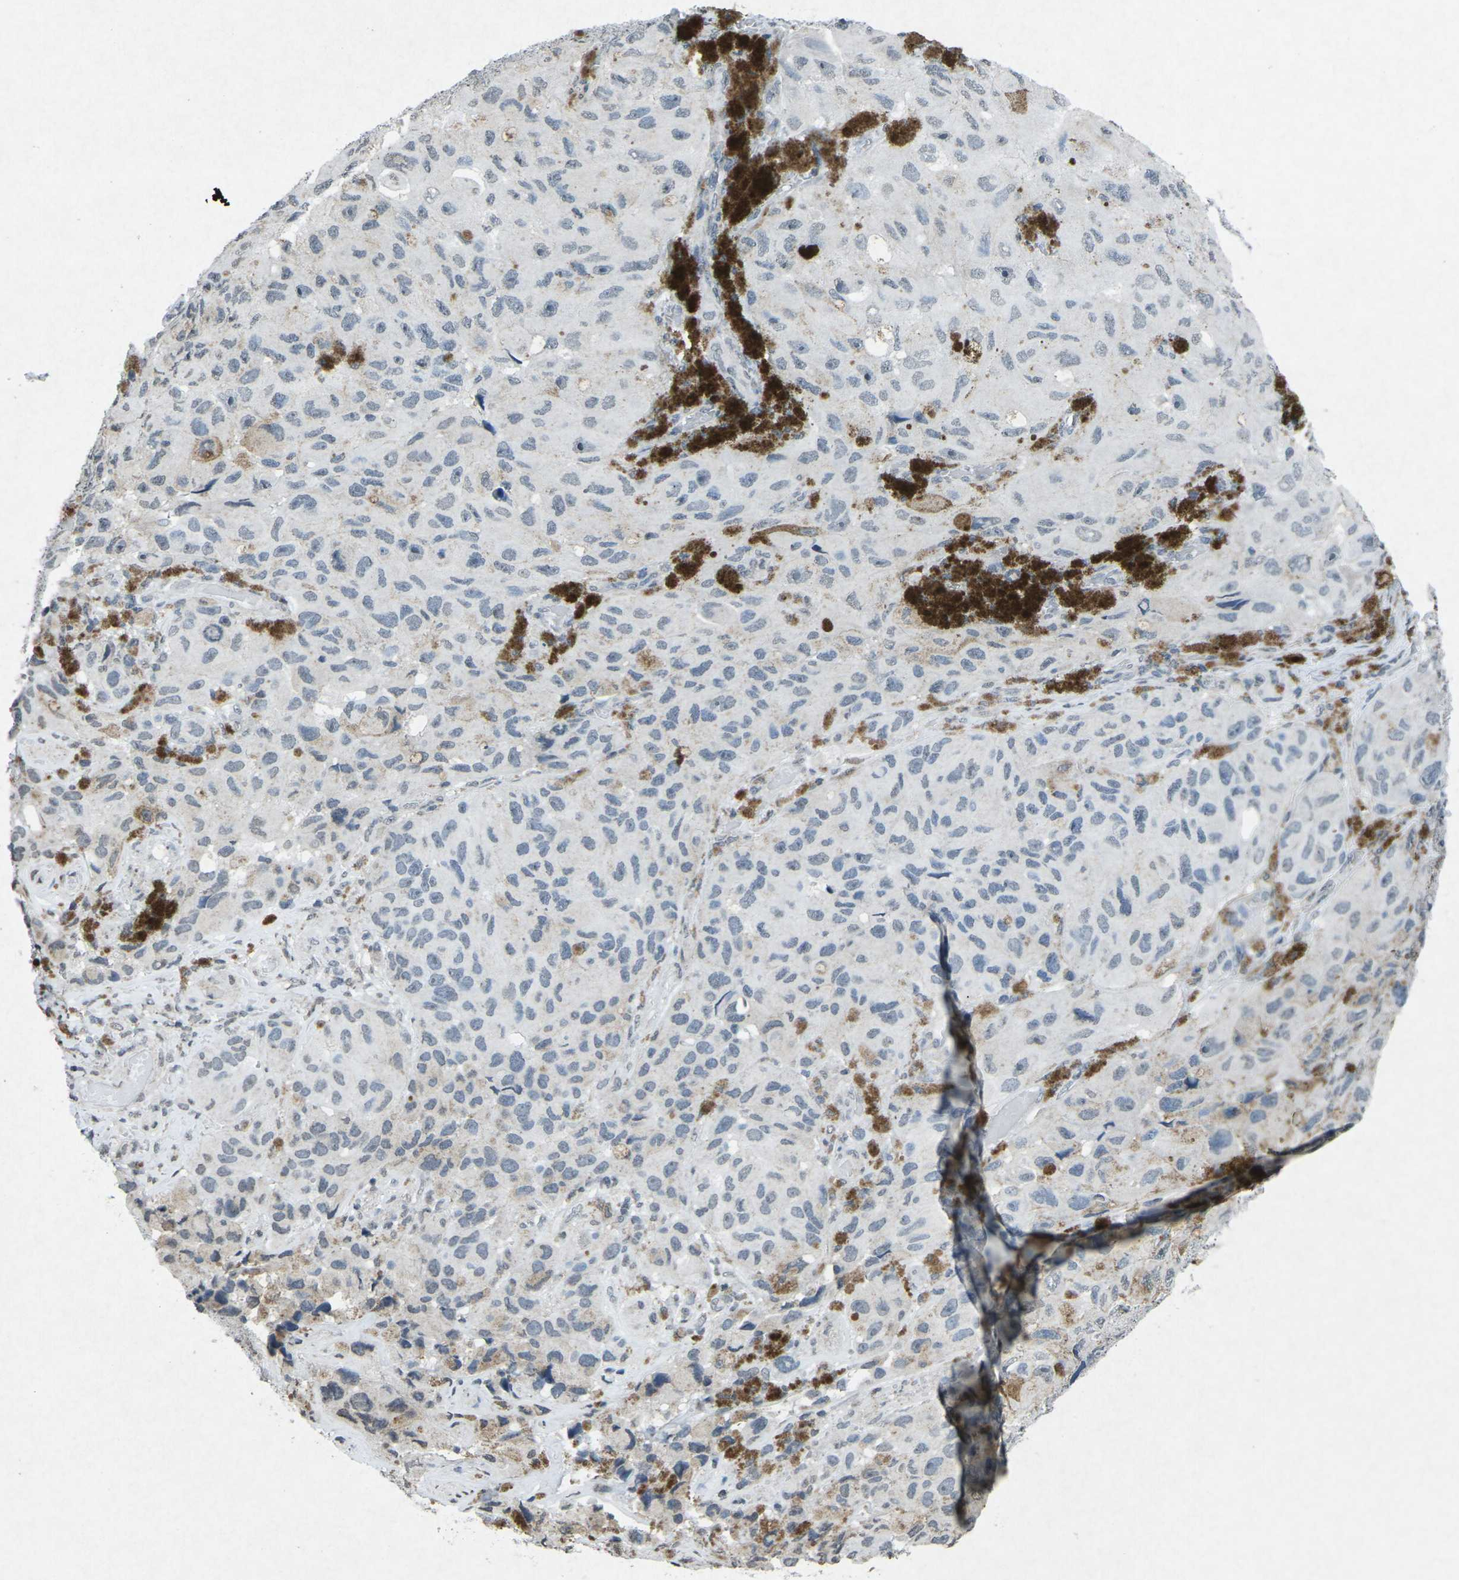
{"staining": {"intensity": "weak", "quantity": "<25%", "location": "nuclear"}, "tissue": "melanoma", "cell_type": "Tumor cells", "image_type": "cancer", "snomed": [{"axis": "morphology", "description": "Malignant melanoma, NOS"}, {"axis": "topography", "description": "Skin"}], "caption": "Human malignant melanoma stained for a protein using immunohistochemistry (IHC) reveals no expression in tumor cells.", "gene": "TFR2", "patient": {"sex": "female", "age": 73}}